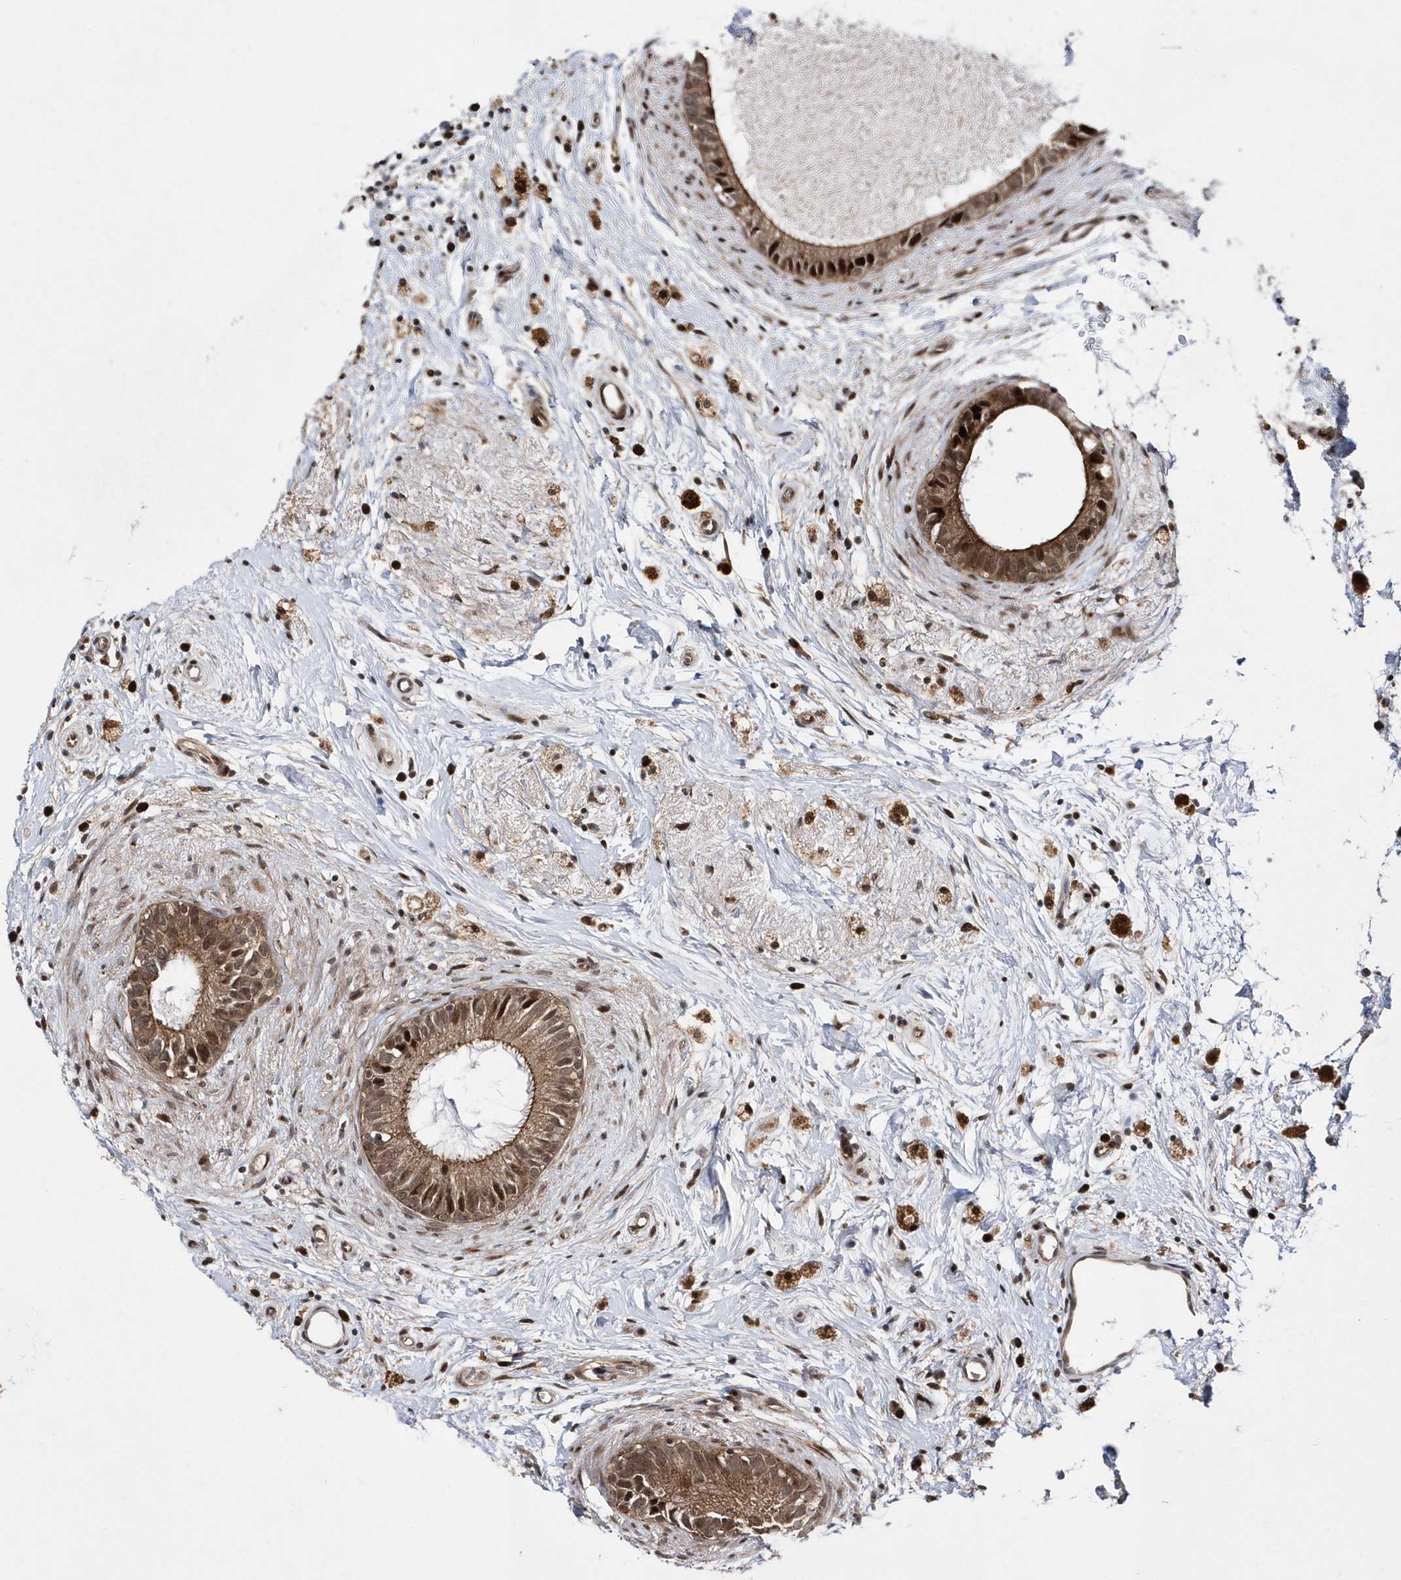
{"staining": {"intensity": "moderate", "quantity": ">75%", "location": "cytoplasmic/membranous,nuclear"}, "tissue": "epididymis", "cell_type": "Glandular cells", "image_type": "normal", "snomed": [{"axis": "morphology", "description": "Normal tissue, NOS"}, {"axis": "topography", "description": "Epididymis"}], "caption": "IHC of benign epididymis exhibits medium levels of moderate cytoplasmic/membranous,nuclear staining in approximately >75% of glandular cells. The protein of interest is stained brown, and the nuclei are stained in blue (DAB (3,3'-diaminobenzidine) IHC with brightfield microscopy, high magnification).", "gene": "DALRD3", "patient": {"sex": "male", "age": 80}}